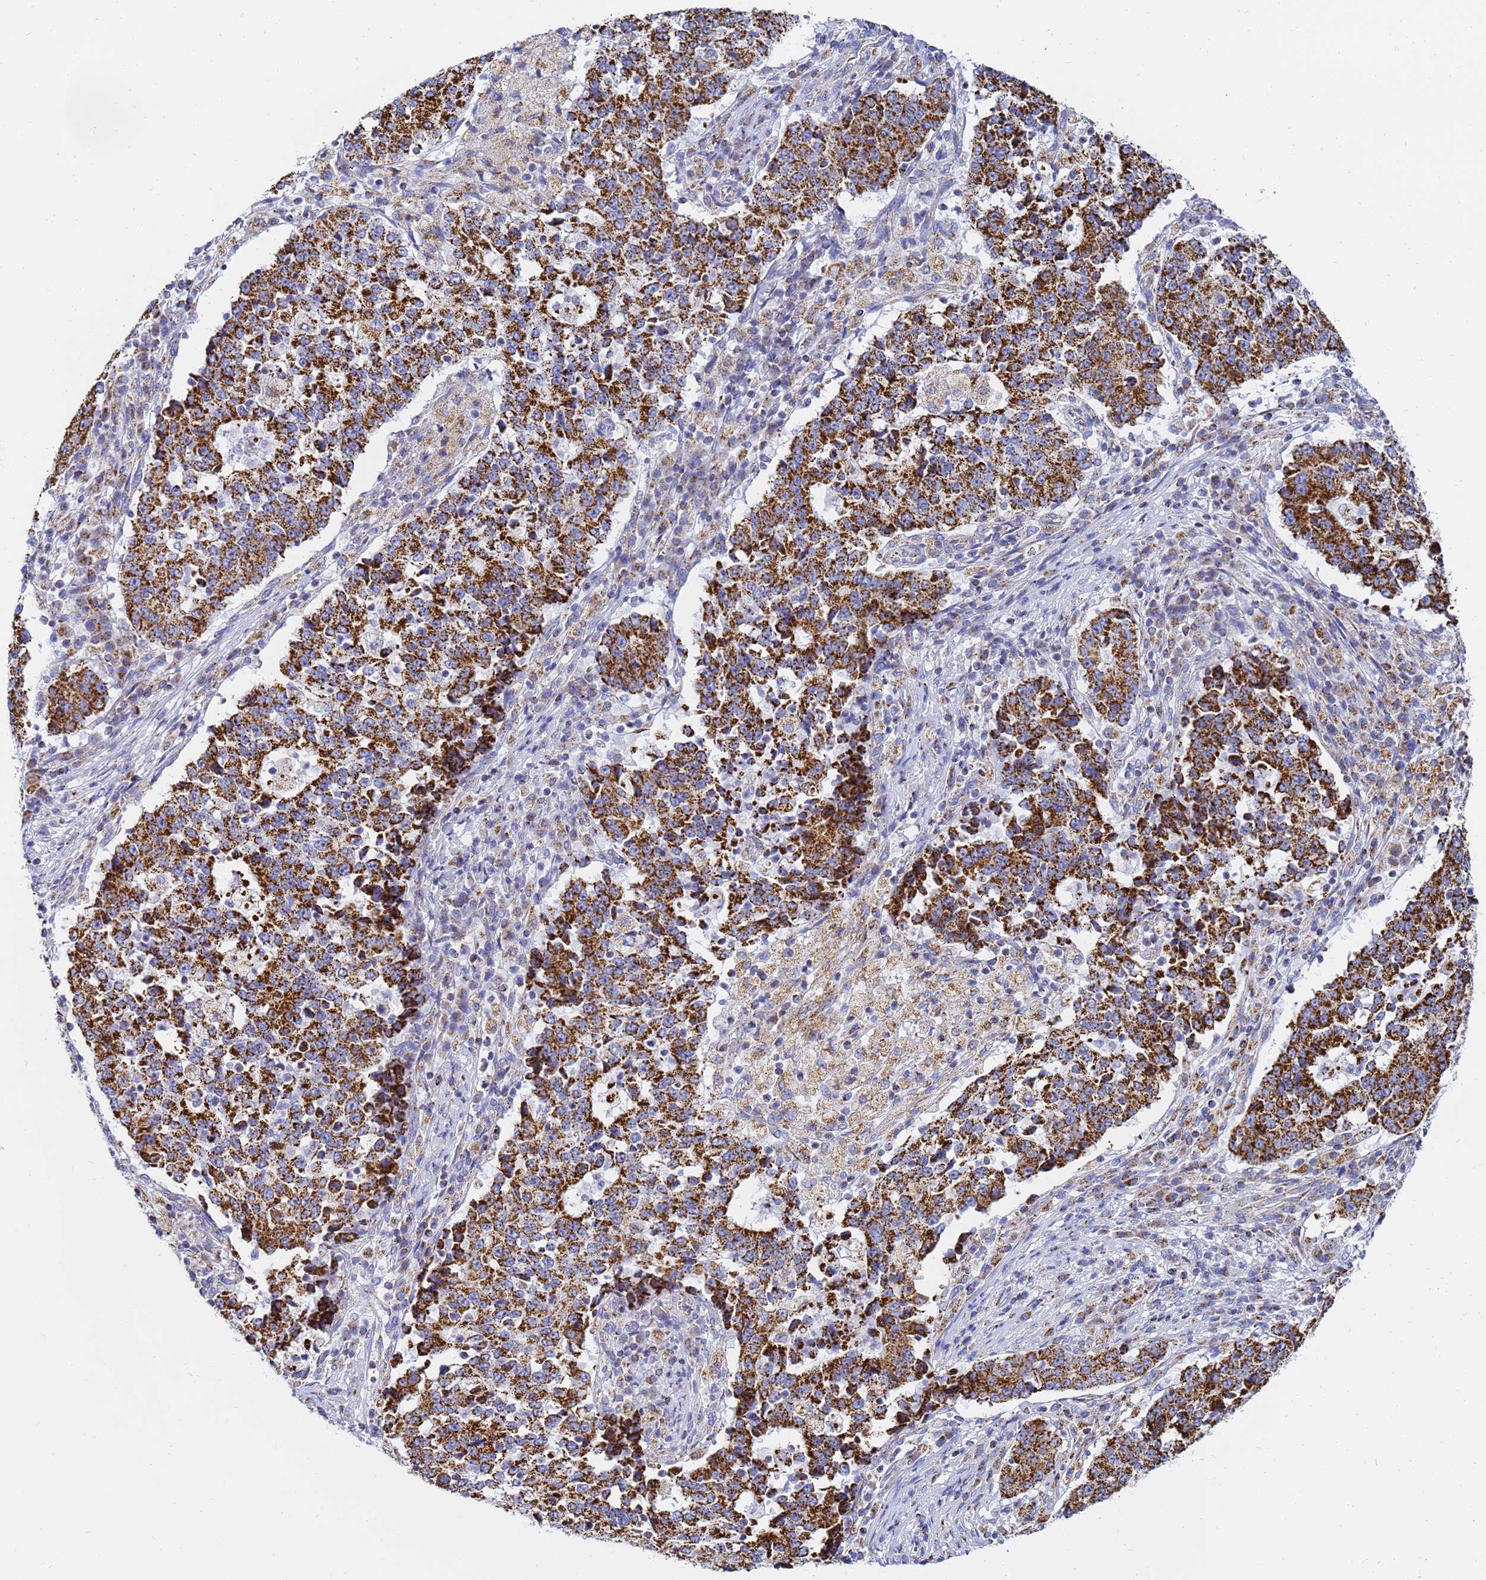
{"staining": {"intensity": "strong", "quantity": ">75%", "location": "cytoplasmic/membranous"}, "tissue": "stomach cancer", "cell_type": "Tumor cells", "image_type": "cancer", "snomed": [{"axis": "morphology", "description": "Adenocarcinoma, NOS"}, {"axis": "topography", "description": "Stomach"}], "caption": "The photomicrograph displays staining of stomach adenocarcinoma, revealing strong cytoplasmic/membranous protein positivity (brown color) within tumor cells.", "gene": "CNIH4", "patient": {"sex": "male", "age": 59}}